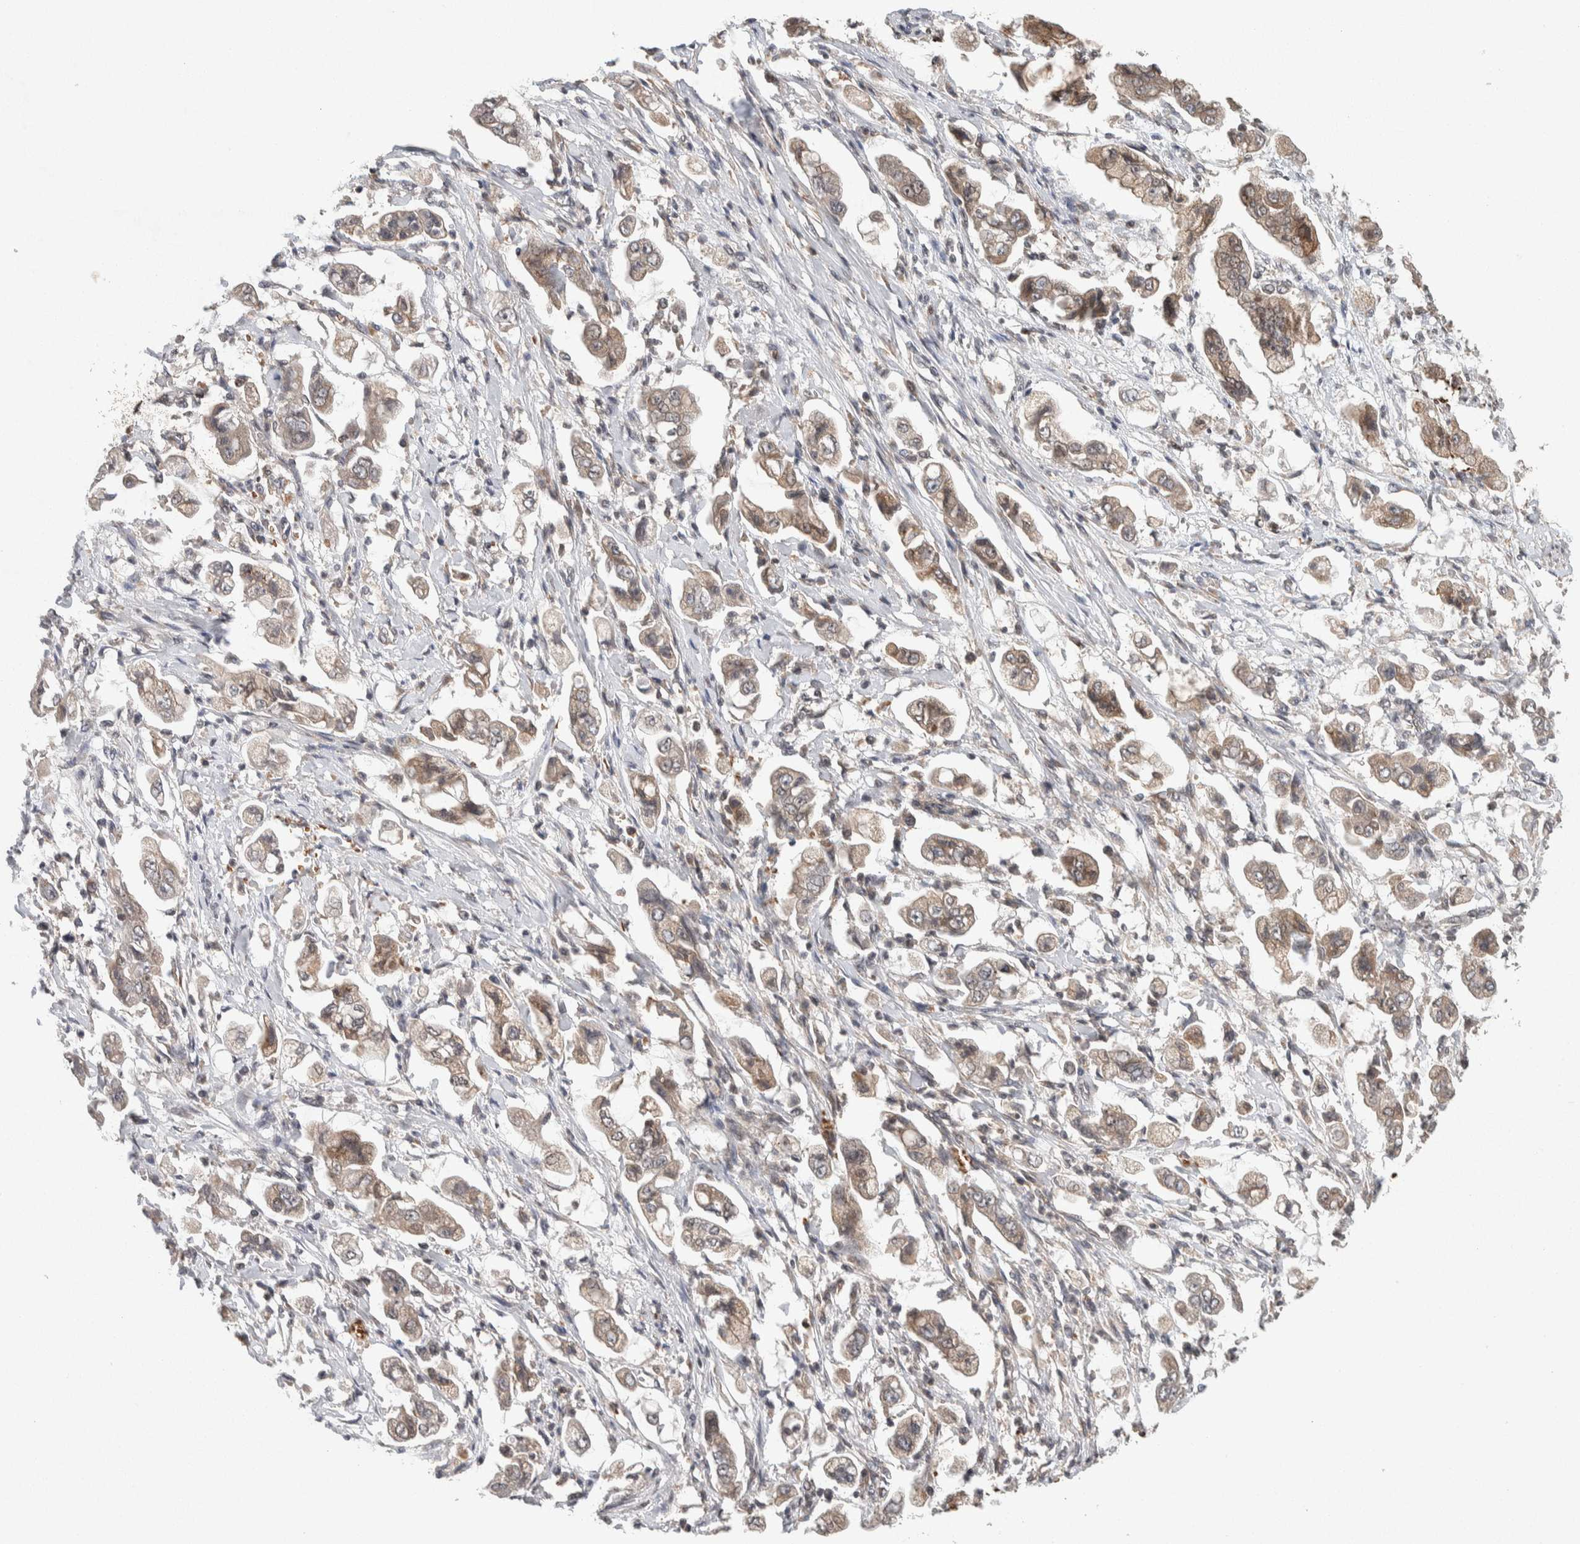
{"staining": {"intensity": "weak", "quantity": ">75%", "location": "cytoplasmic/membranous"}, "tissue": "stomach cancer", "cell_type": "Tumor cells", "image_type": "cancer", "snomed": [{"axis": "morphology", "description": "Adenocarcinoma, NOS"}, {"axis": "topography", "description": "Stomach"}], "caption": "Stomach cancer (adenocarcinoma) stained with immunohistochemistry reveals weak cytoplasmic/membranous staining in approximately >75% of tumor cells.", "gene": "KCNK1", "patient": {"sex": "male", "age": 62}}